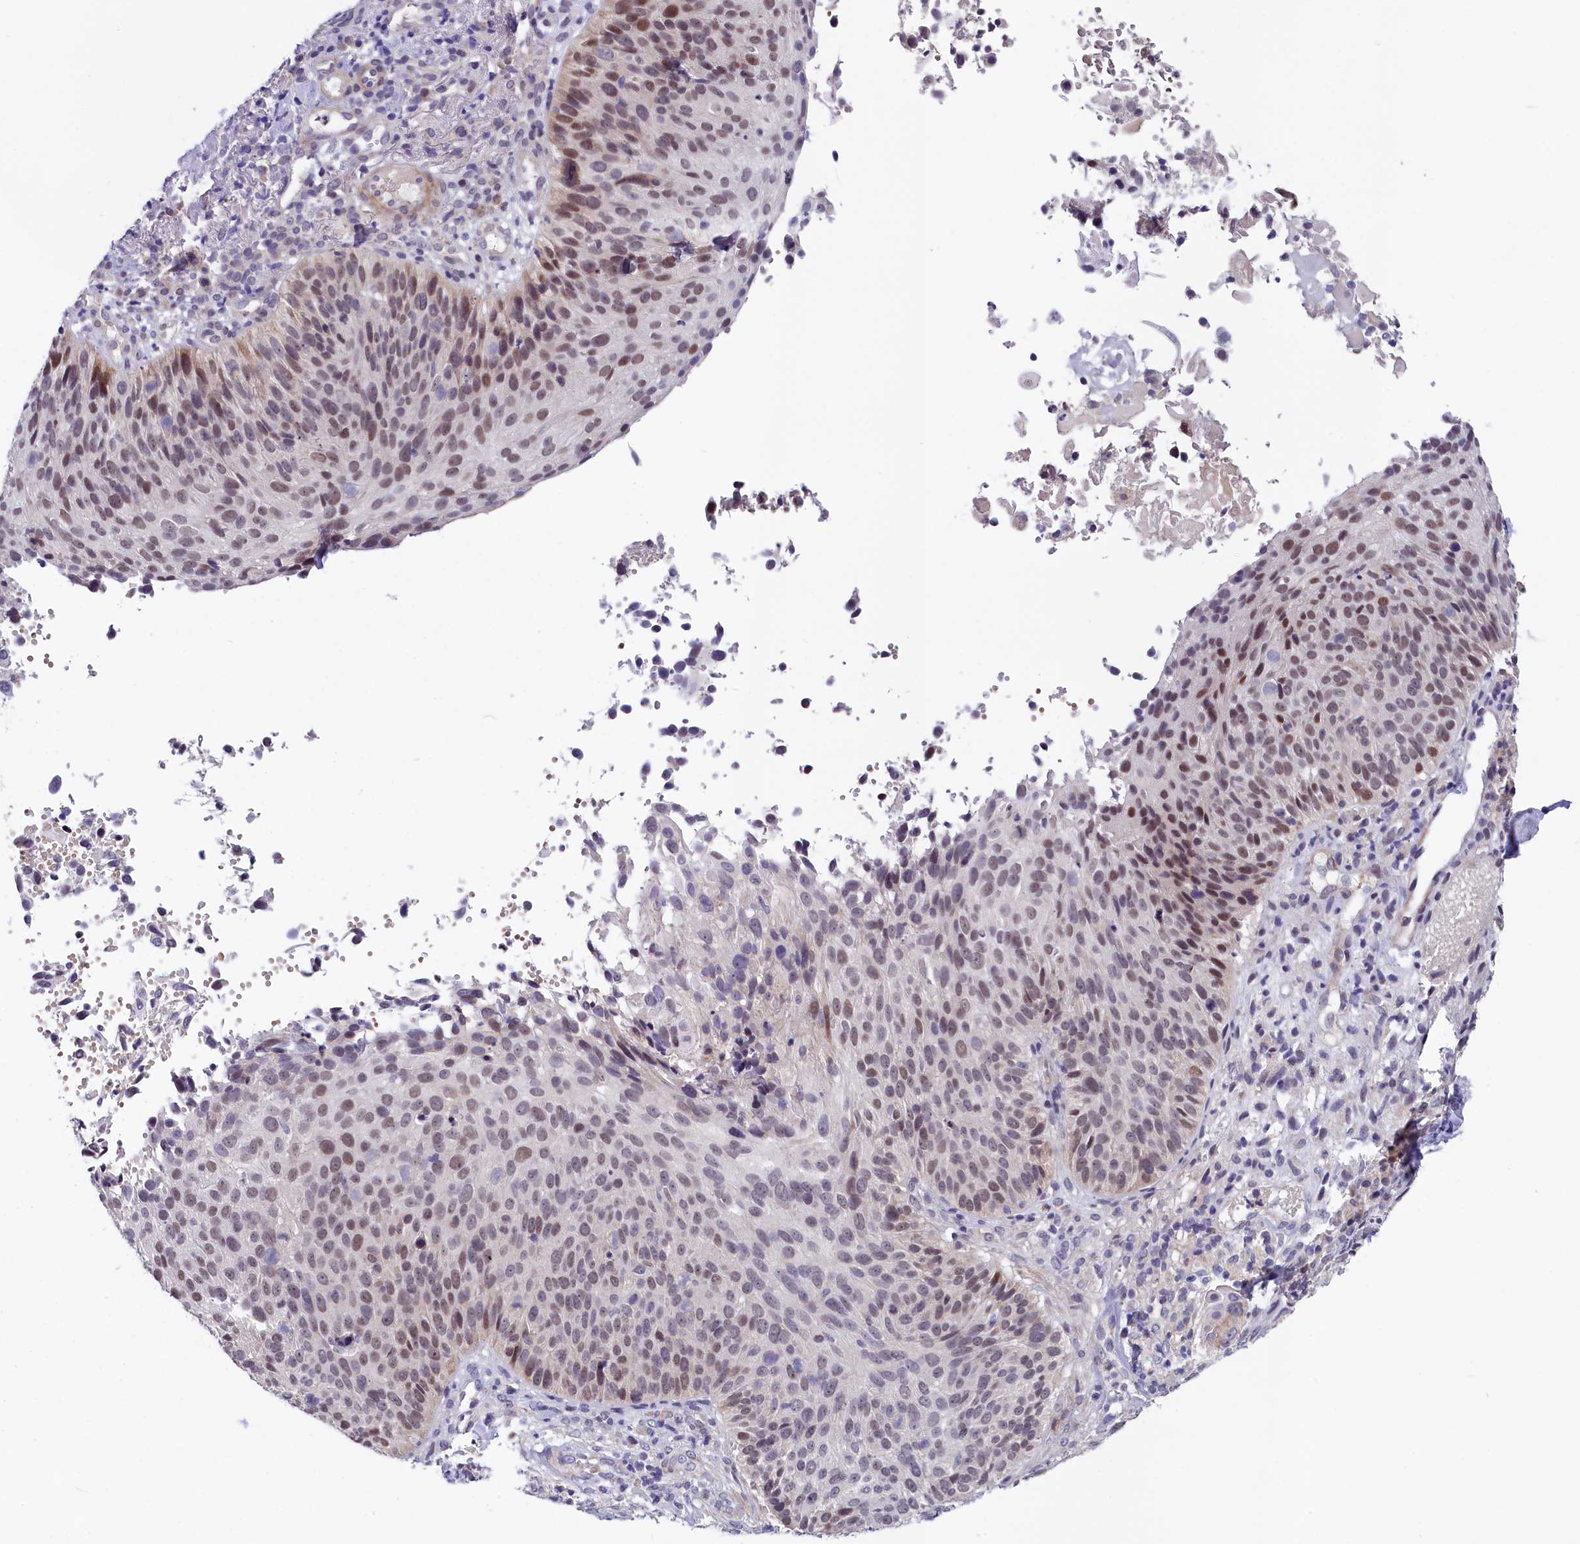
{"staining": {"intensity": "weak", "quantity": "25%-75%", "location": "nuclear"}, "tissue": "cervical cancer", "cell_type": "Tumor cells", "image_type": "cancer", "snomed": [{"axis": "morphology", "description": "Squamous cell carcinoma, NOS"}, {"axis": "topography", "description": "Cervix"}], "caption": "A high-resolution photomicrograph shows immunohistochemistry staining of squamous cell carcinoma (cervical), which reveals weak nuclear positivity in approximately 25%-75% of tumor cells.", "gene": "SLC39A6", "patient": {"sex": "female", "age": 74}}